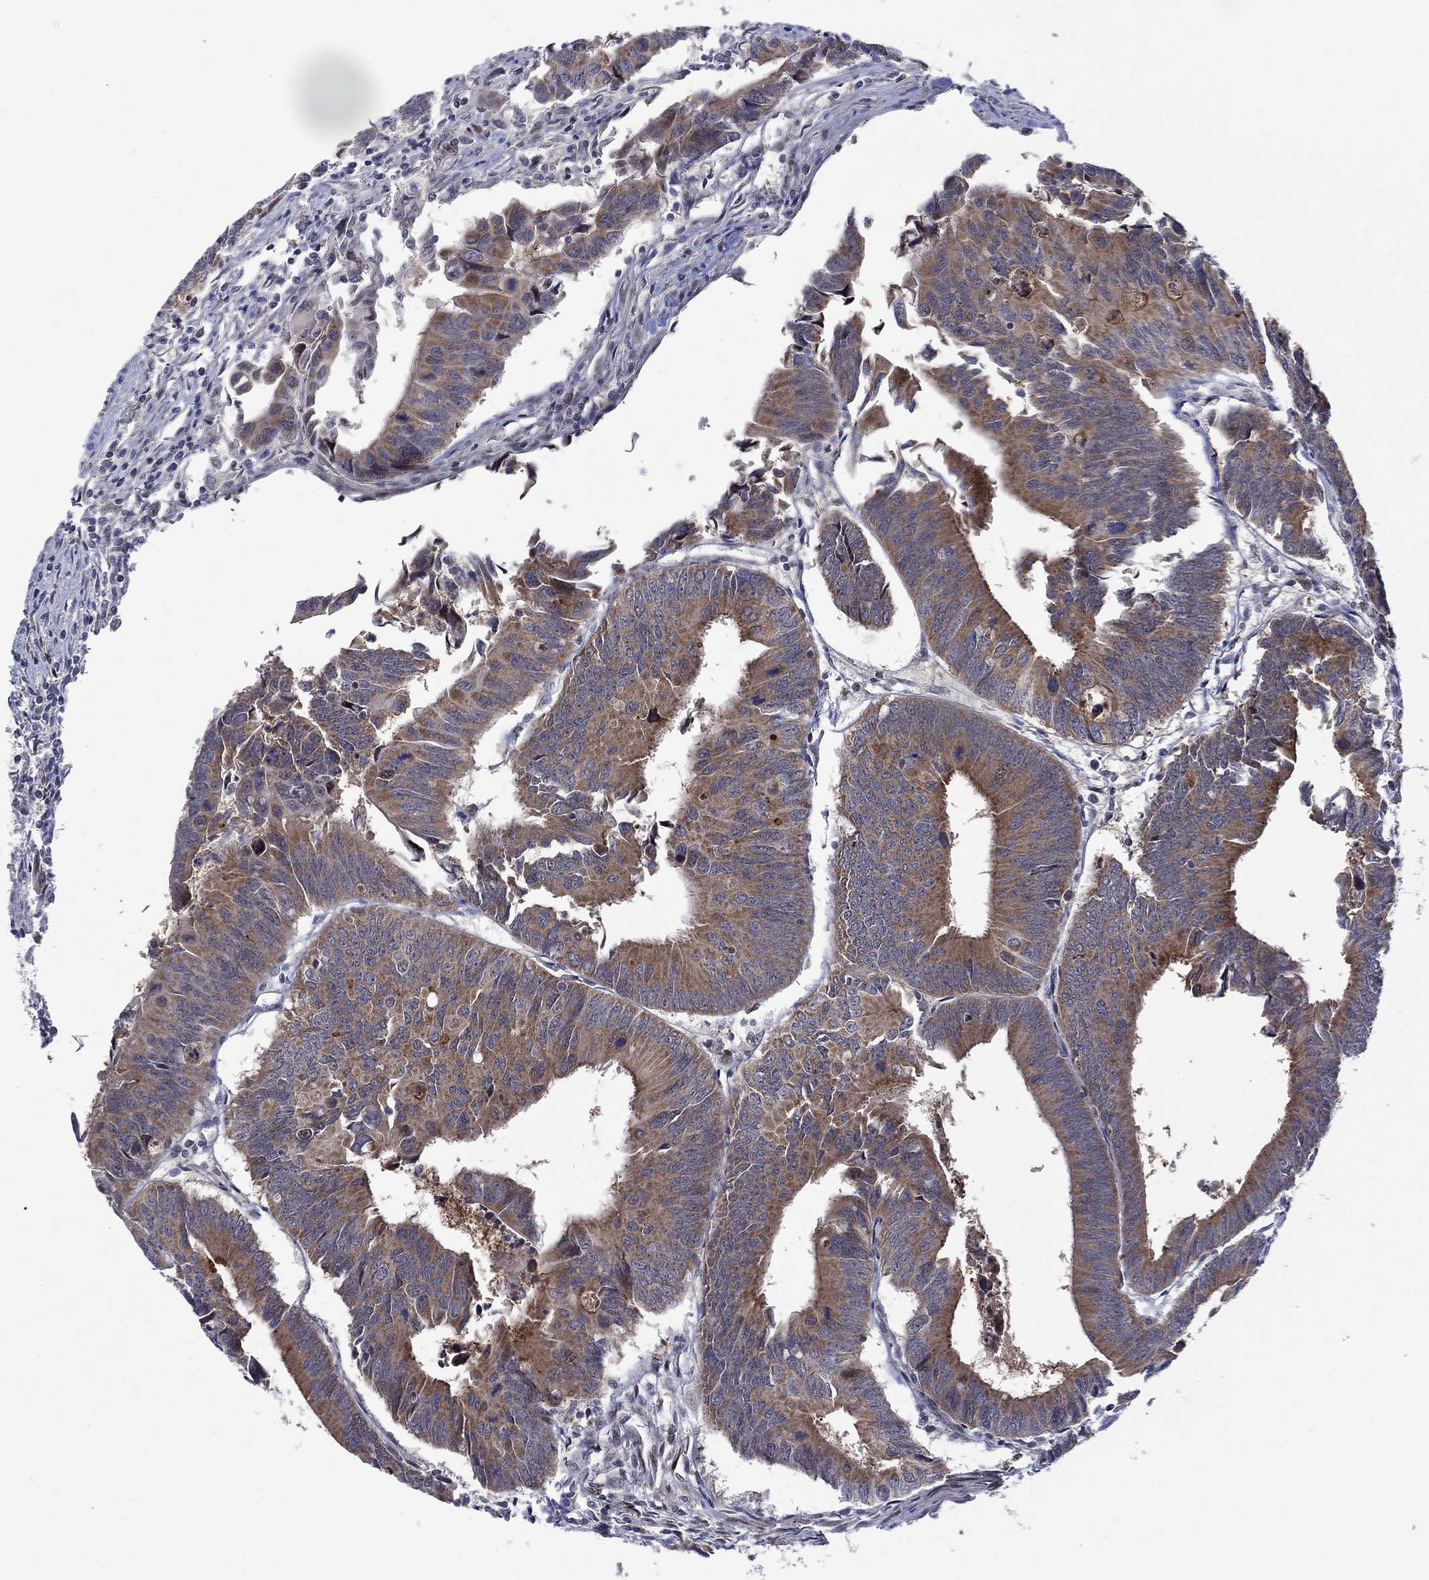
{"staining": {"intensity": "moderate", "quantity": ">75%", "location": "cytoplasmic/membranous"}, "tissue": "colorectal cancer", "cell_type": "Tumor cells", "image_type": "cancer", "snomed": [{"axis": "morphology", "description": "Adenocarcinoma, NOS"}, {"axis": "topography", "description": "Rectum"}], "caption": "A micrograph showing moderate cytoplasmic/membranous expression in approximately >75% of tumor cells in colorectal cancer (adenocarcinoma), as visualized by brown immunohistochemical staining.", "gene": "SLC35F2", "patient": {"sex": "male", "age": 67}}